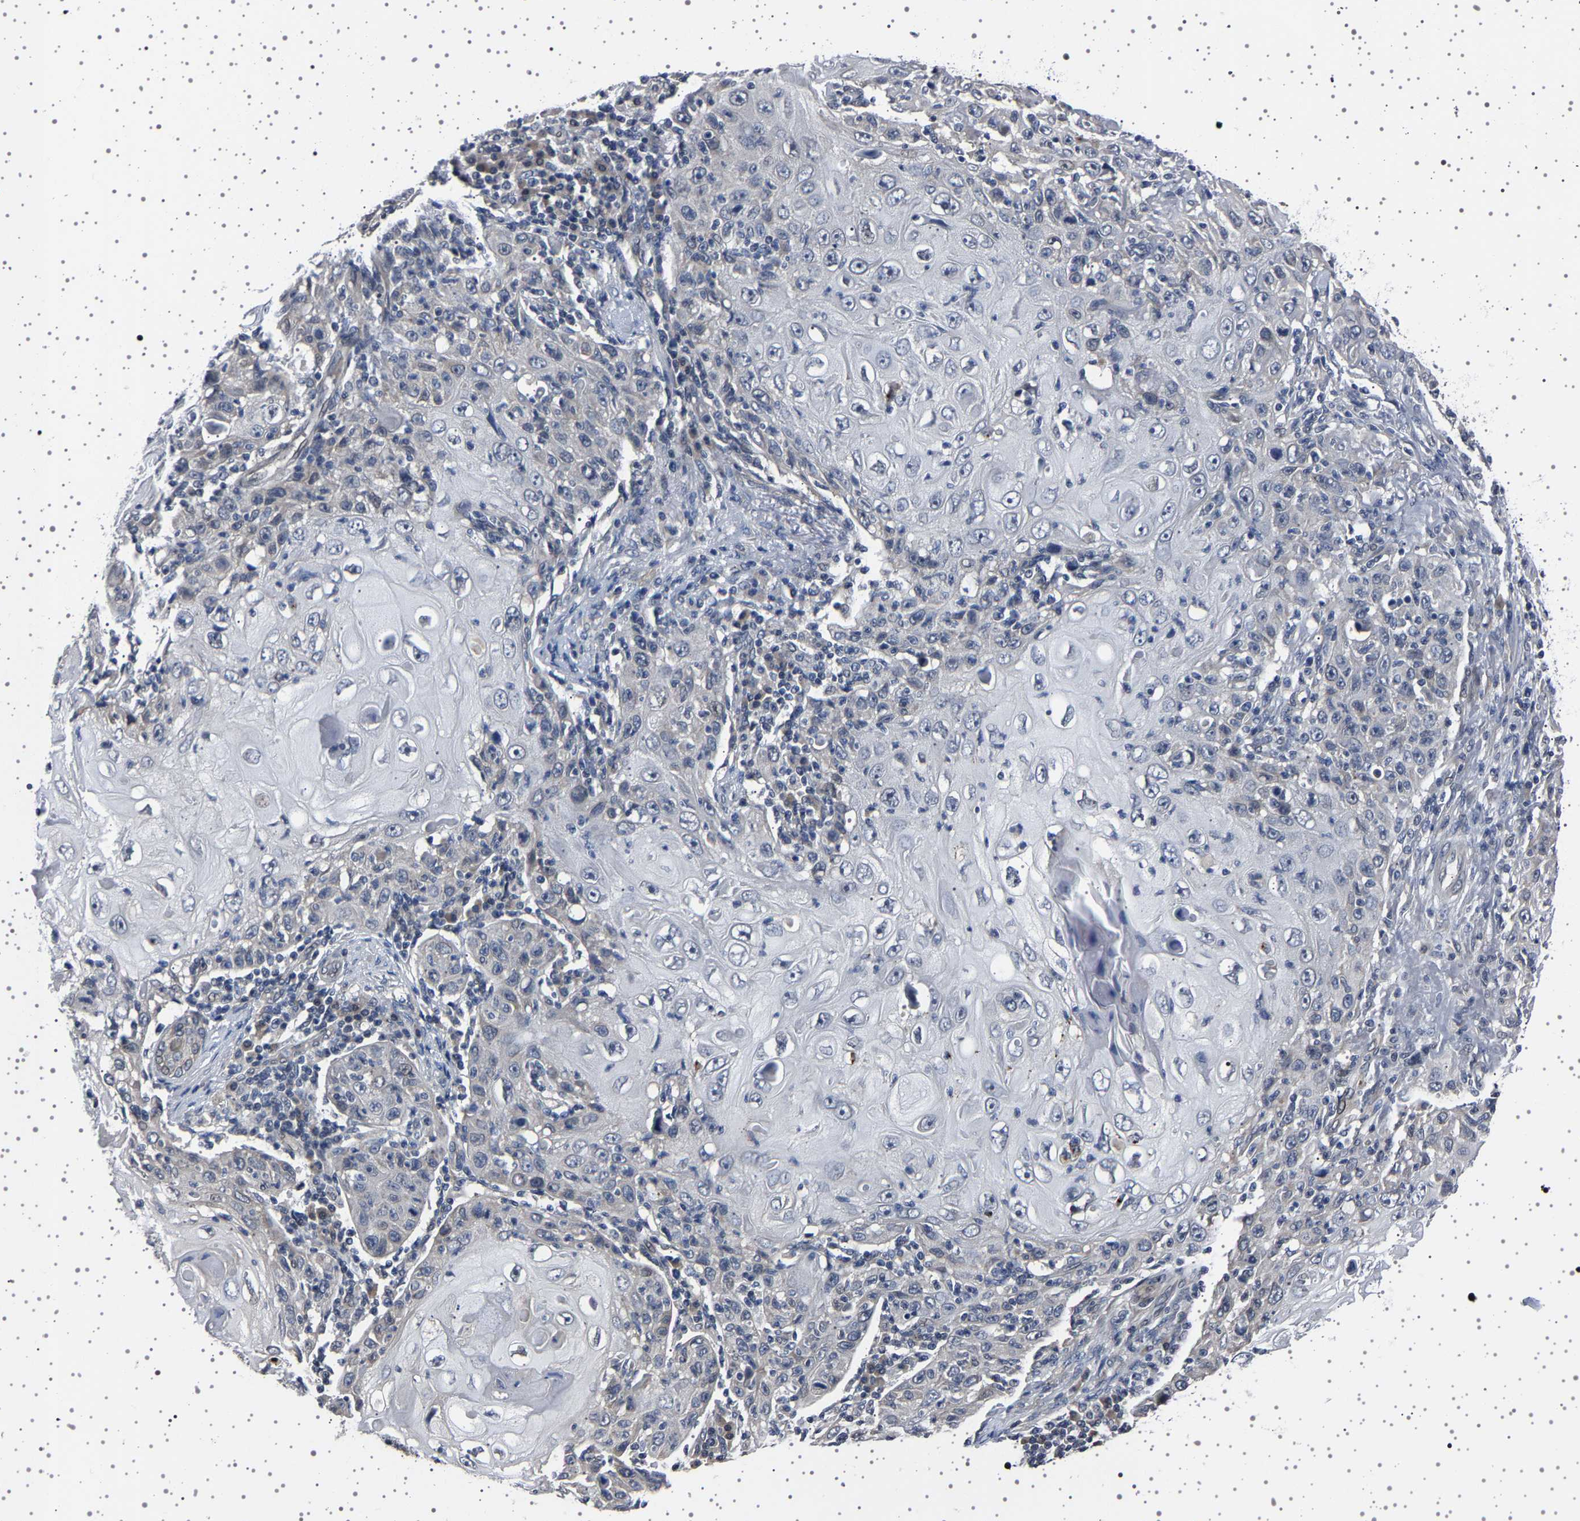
{"staining": {"intensity": "negative", "quantity": "none", "location": "none"}, "tissue": "skin cancer", "cell_type": "Tumor cells", "image_type": "cancer", "snomed": [{"axis": "morphology", "description": "Squamous cell carcinoma, NOS"}, {"axis": "topography", "description": "Skin"}], "caption": "Tumor cells show no significant staining in skin cancer (squamous cell carcinoma).", "gene": "IL10RB", "patient": {"sex": "female", "age": 88}}